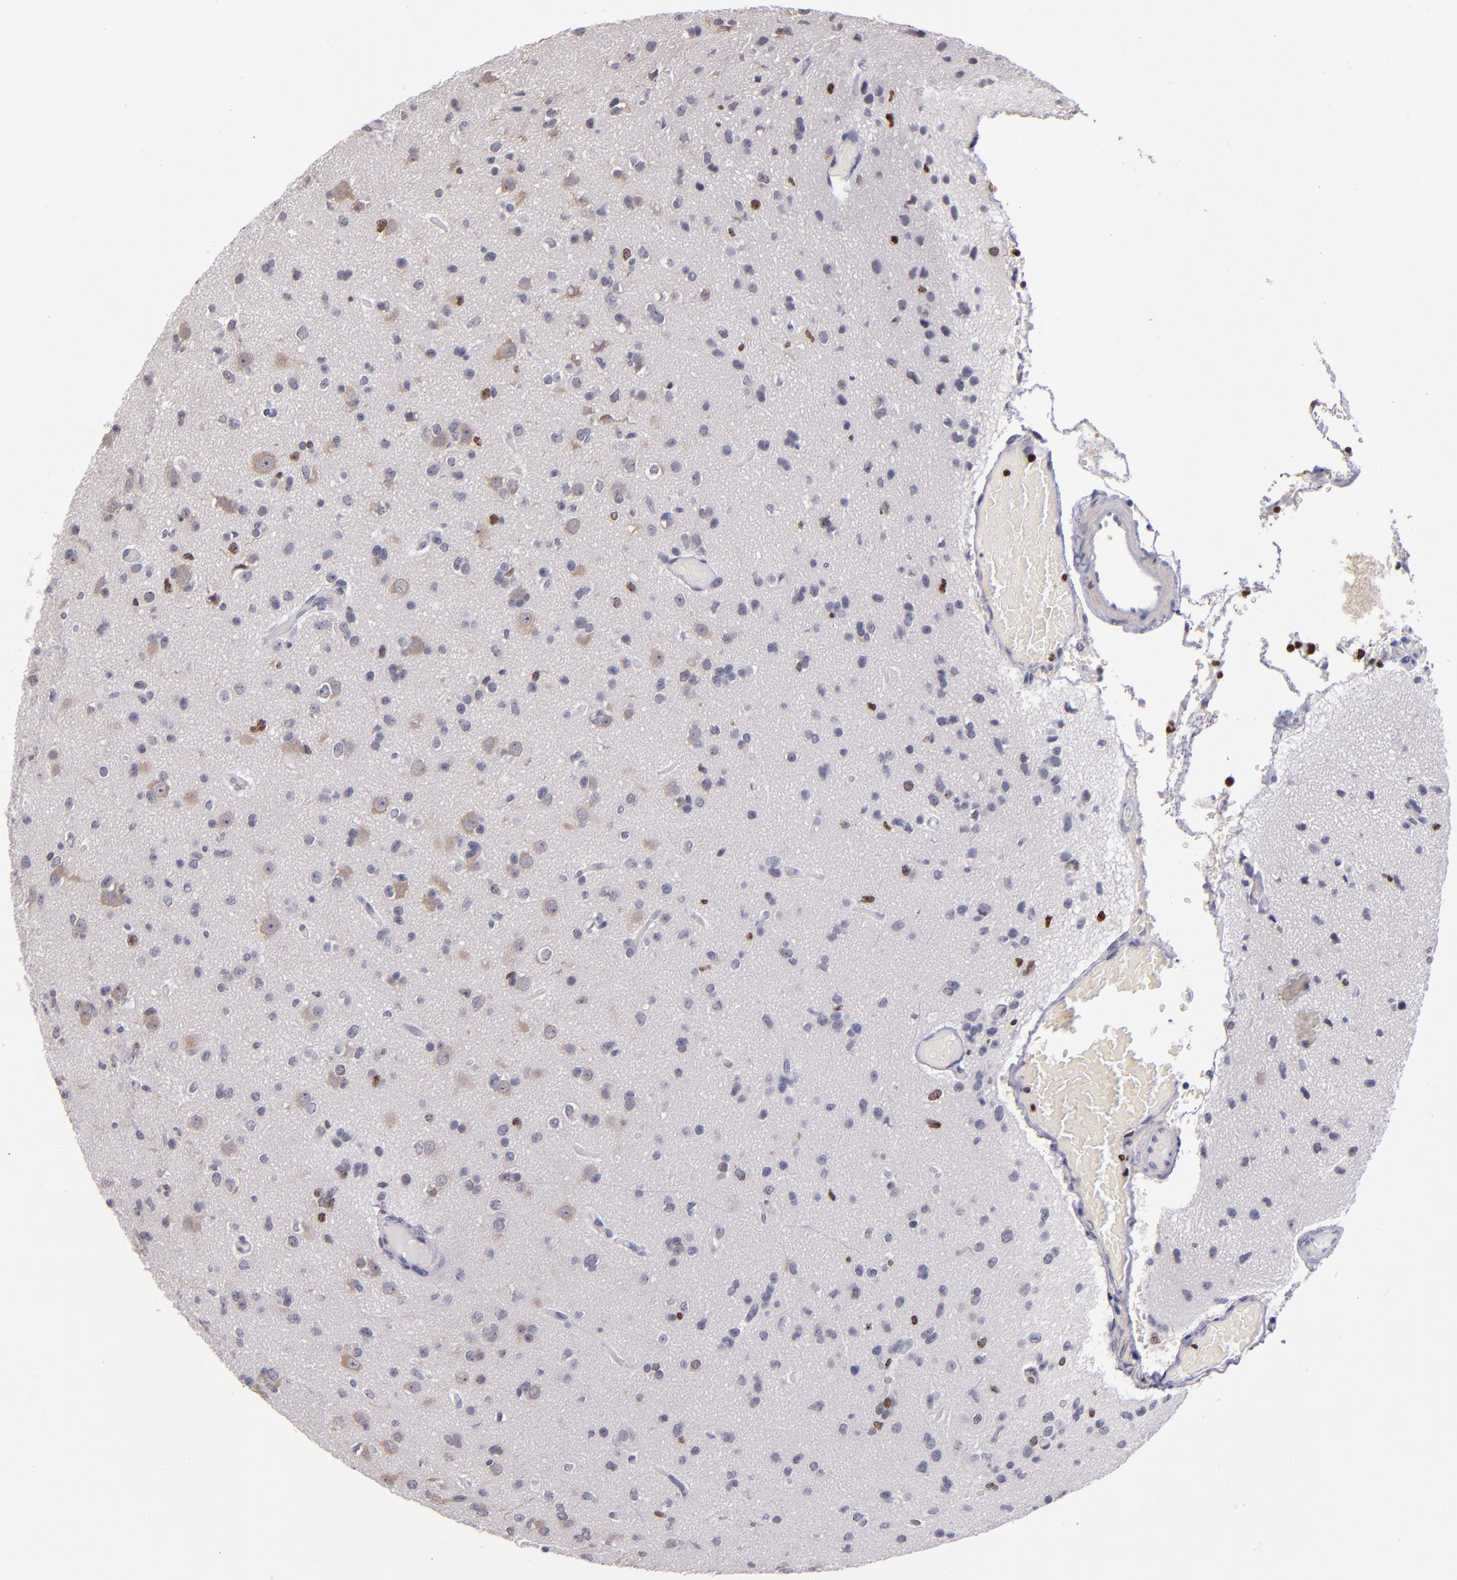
{"staining": {"intensity": "weak", "quantity": "25%-75%", "location": "nuclear"}, "tissue": "glioma", "cell_type": "Tumor cells", "image_type": "cancer", "snomed": [{"axis": "morphology", "description": "Glioma, malignant, Low grade"}, {"axis": "topography", "description": "Brain"}], "caption": "Brown immunohistochemical staining in human malignant glioma (low-grade) displays weak nuclear positivity in approximately 25%-75% of tumor cells.", "gene": "CDKL5", "patient": {"sex": "male", "age": 42}}